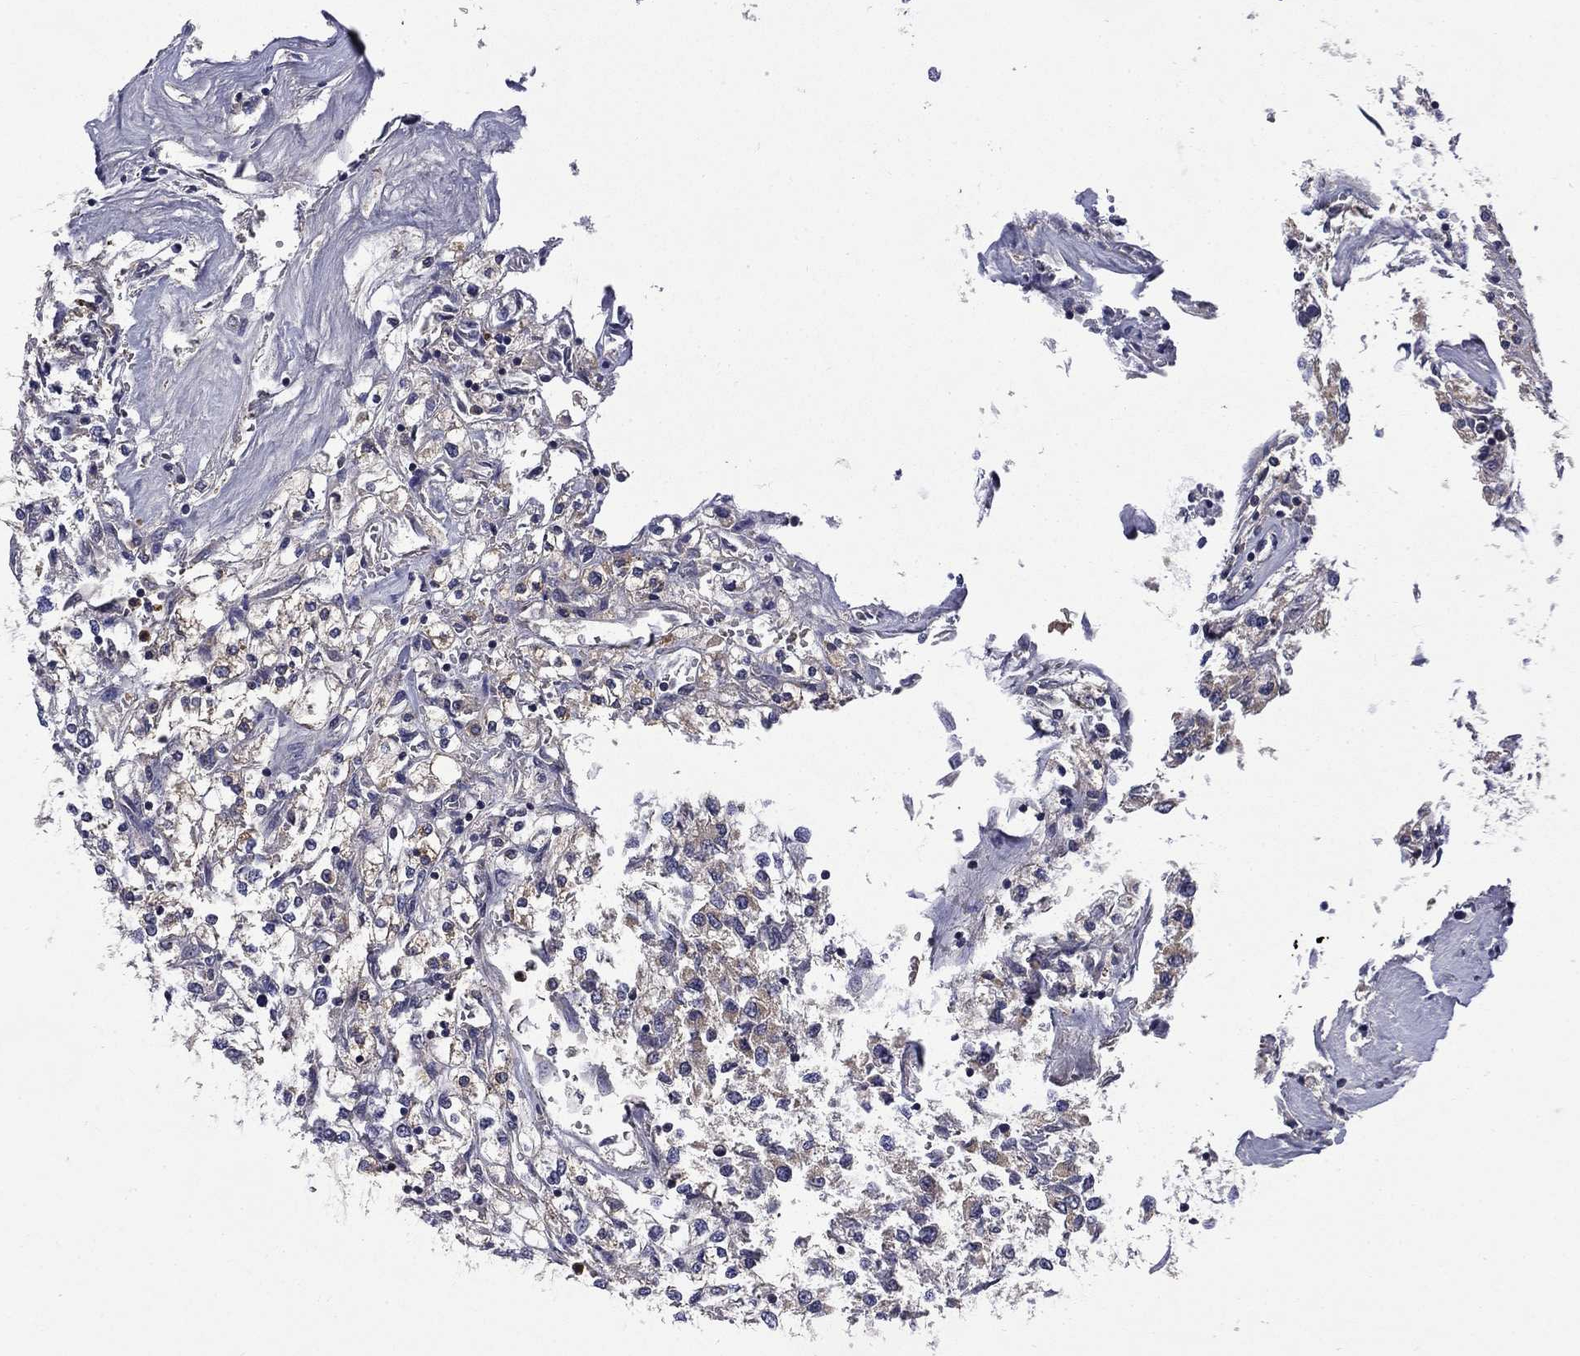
{"staining": {"intensity": "weak", "quantity": "25%-75%", "location": "cytoplasmic/membranous"}, "tissue": "renal cancer", "cell_type": "Tumor cells", "image_type": "cancer", "snomed": [{"axis": "morphology", "description": "Adenocarcinoma, NOS"}, {"axis": "topography", "description": "Kidney"}], "caption": "High-power microscopy captured an immunohistochemistry histopathology image of adenocarcinoma (renal), revealing weak cytoplasmic/membranous positivity in about 25%-75% of tumor cells.", "gene": "CEACAM7", "patient": {"sex": "male", "age": 80}}